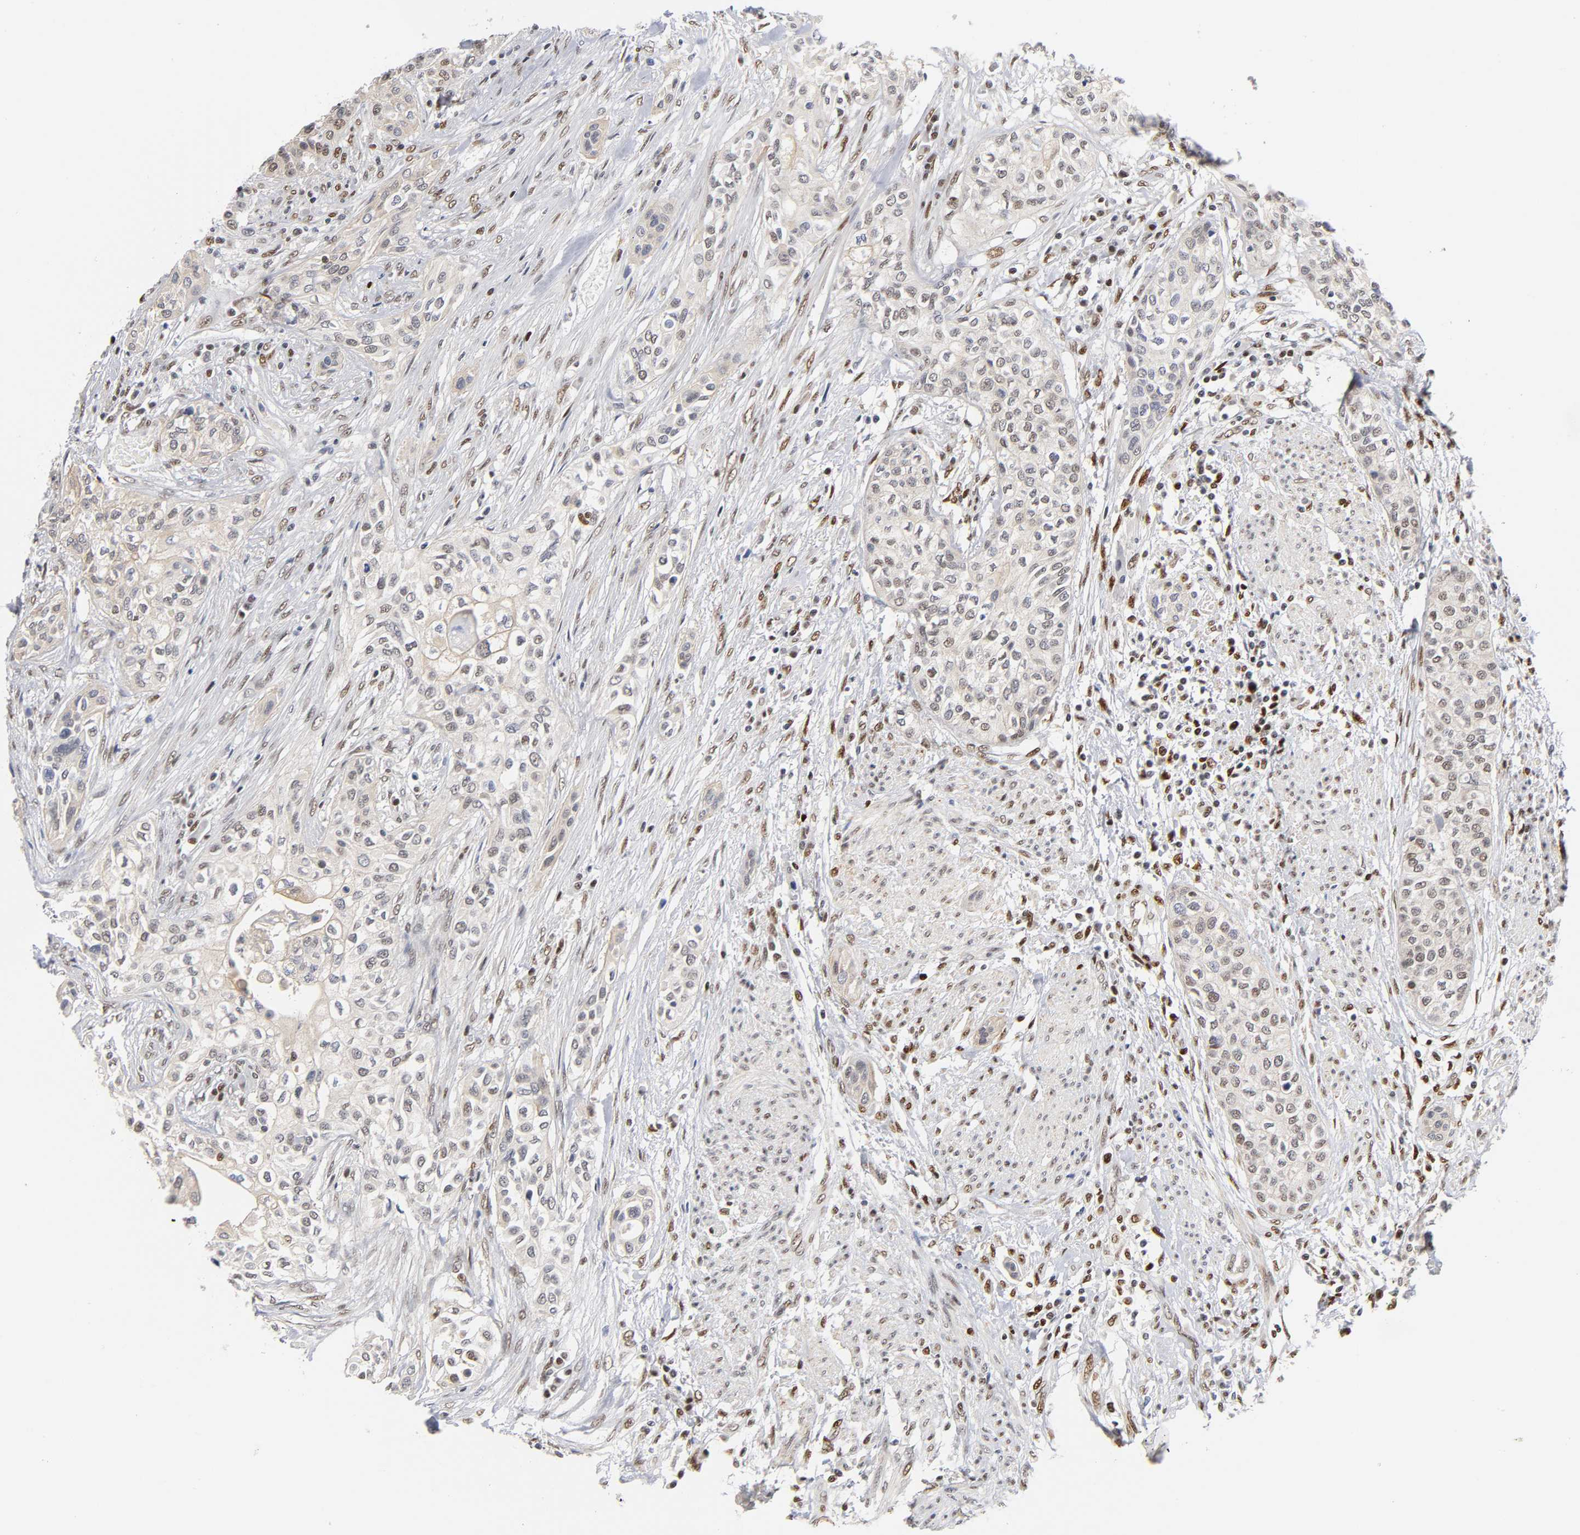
{"staining": {"intensity": "weak", "quantity": "25%-75%", "location": "nuclear"}, "tissue": "urothelial cancer", "cell_type": "Tumor cells", "image_type": "cancer", "snomed": [{"axis": "morphology", "description": "Urothelial carcinoma, High grade"}, {"axis": "topography", "description": "Urinary bladder"}], "caption": "Protein staining shows weak nuclear expression in approximately 25%-75% of tumor cells in urothelial cancer. The protein of interest is stained brown, and the nuclei are stained in blue (DAB (3,3'-diaminobenzidine) IHC with brightfield microscopy, high magnification).", "gene": "NR3C1", "patient": {"sex": "male", "age": 74}}